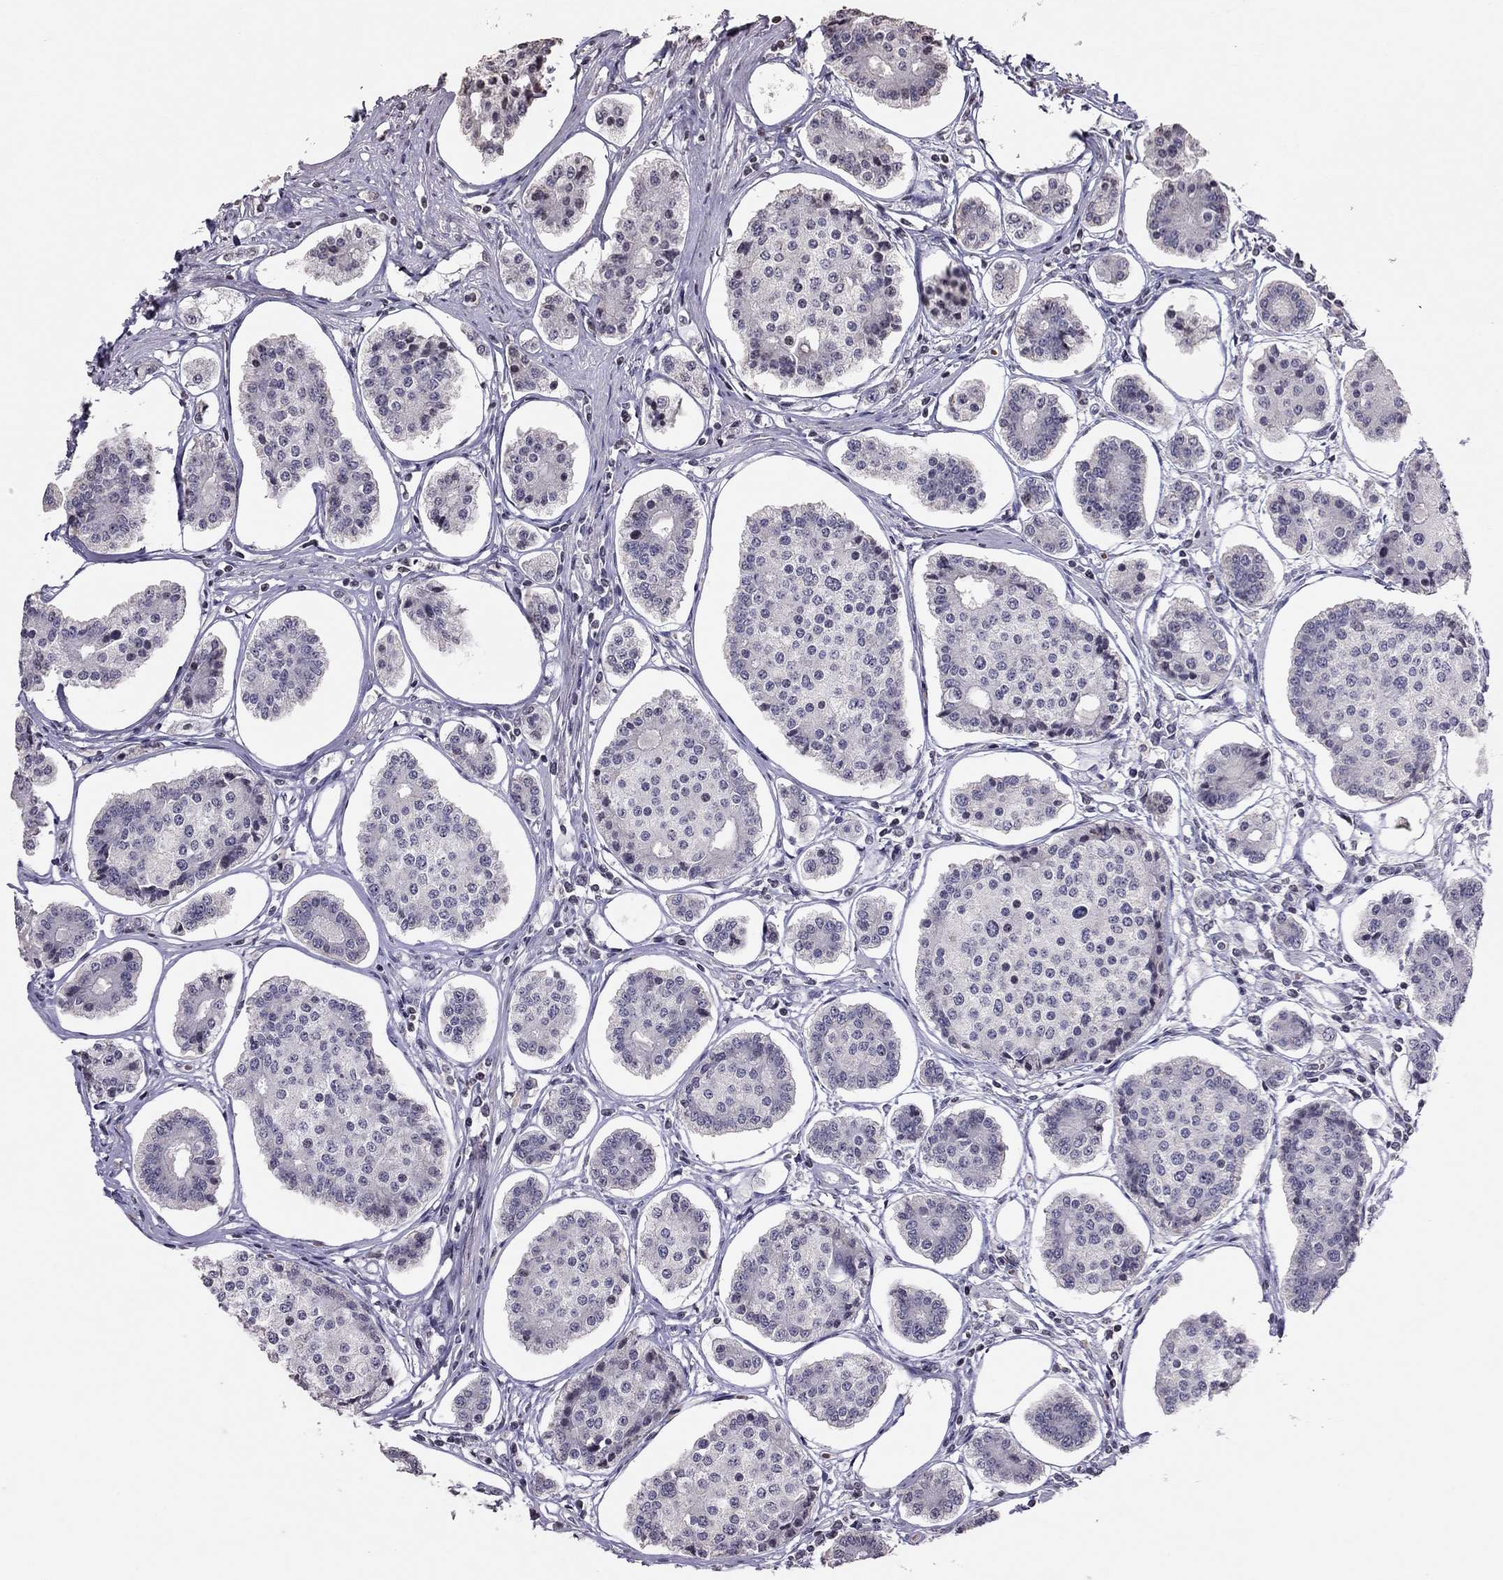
{"staining": {"intensity": "negative", "quantity": "none", "location": "none"}, "tissue": "carcinoid", "cell_type": "Tumor cells", "image_type": "cancer", "snomed": [{"axis": "morphology", "description": "Carcinoid, malignant, NOS"}, {"axis": "topography", "description": "Small intestine"}], "caption": "Immunohistochemistry (IHC) image of neoplastic tissue: malignant carcinoid stained with DAB shows no significant protein expression in tumor cells. (DAB (3,3'-diaminobenzidine) immunohistochemistry (IHC) visualized using brightfield microscopy, high magnification).", "gene": "TSHB", "patient": {"sex": "female", "age": 65}}